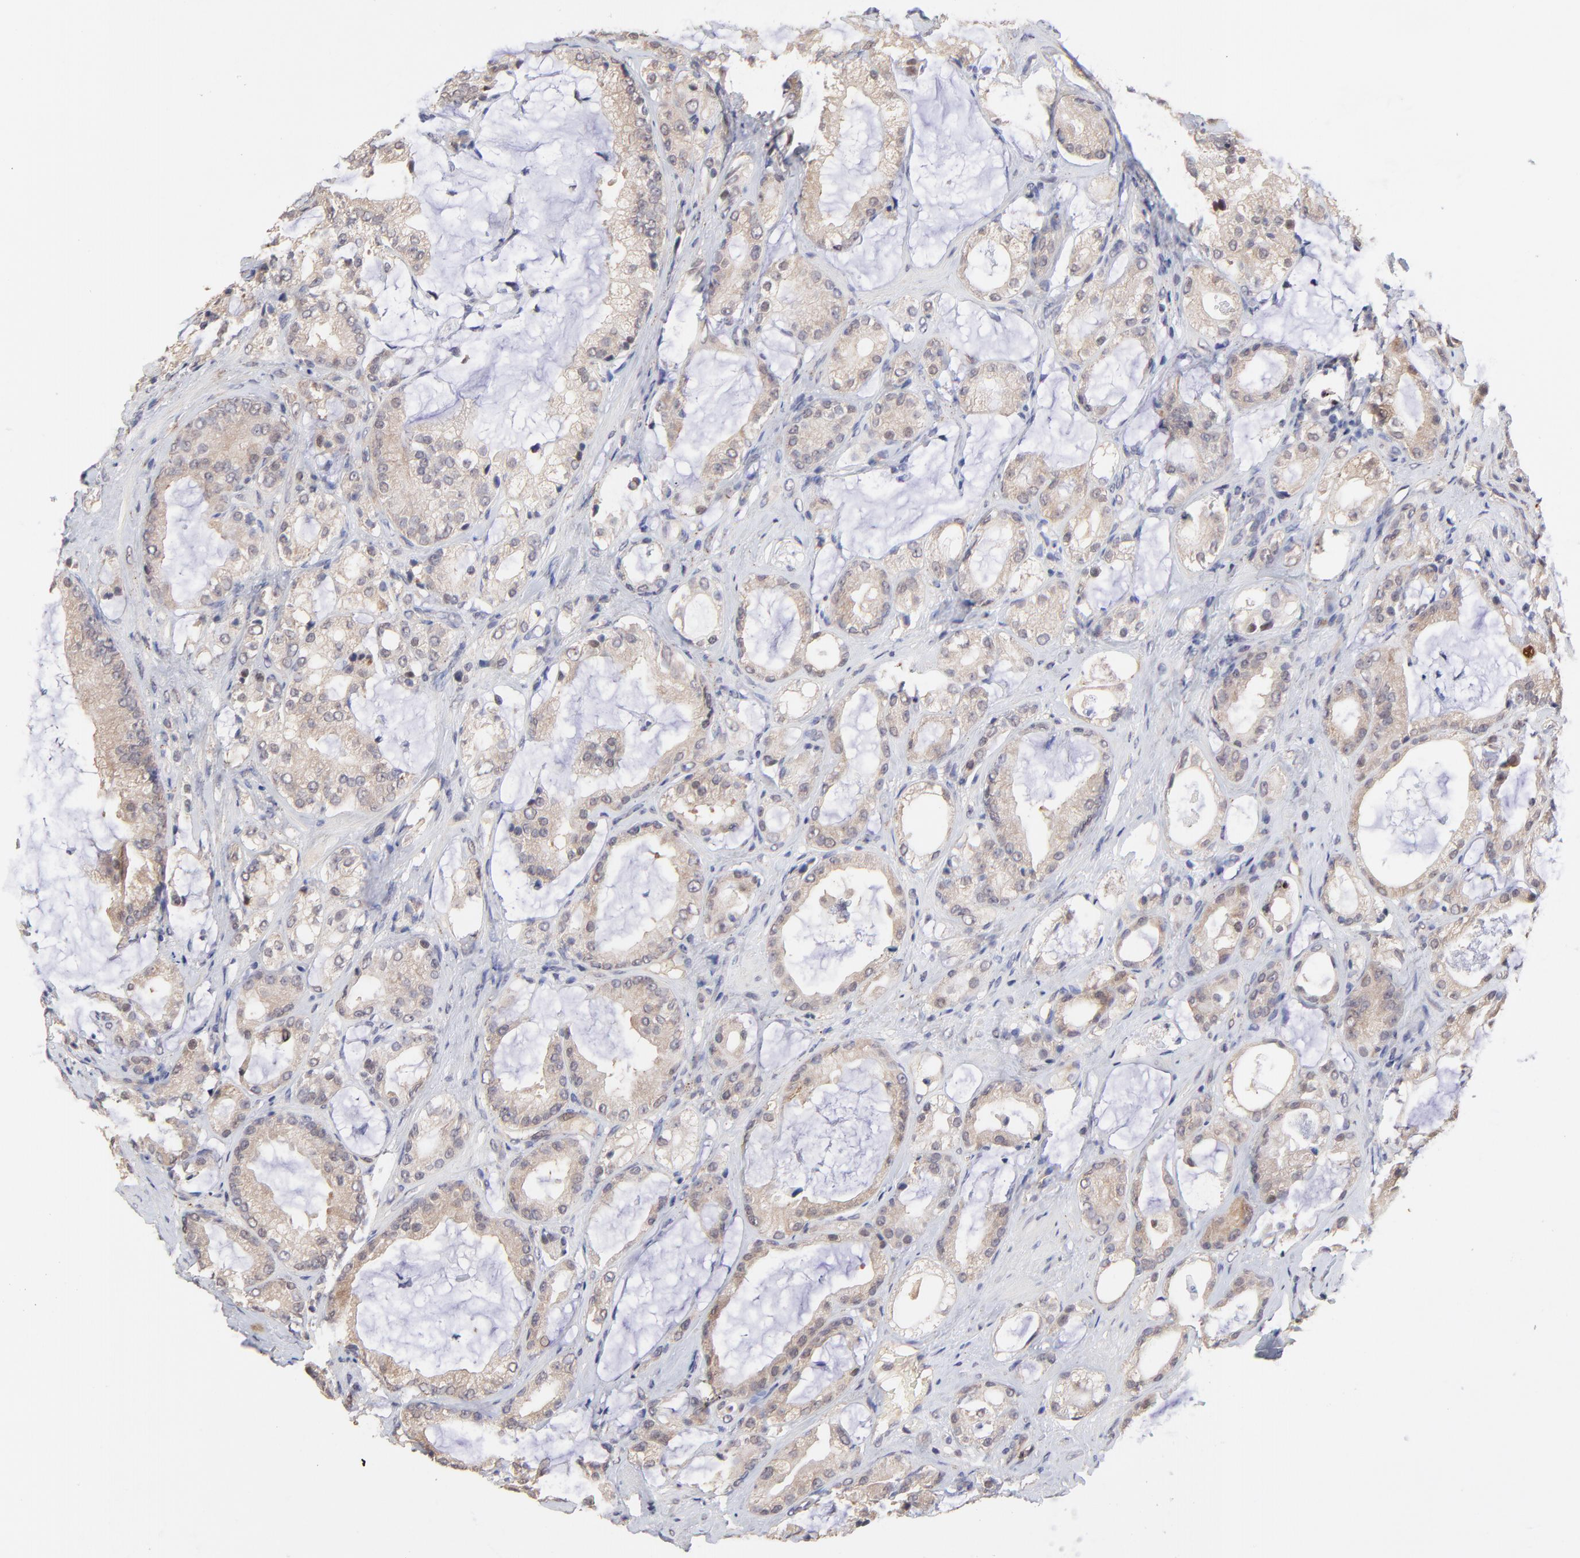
{"staining": {"intensity": "weak", "quantity": ">75%", "location": "cytoplasmic/membranous"}, "tissue": "prostate cancer", "cell_type": "Tumor cells", "image_type": "cancer", "snomed": [{"axis": "morphology", "description": "Adenocarcinoma, Medium grade"}, {"axis": "topography", "description": "Prostate"}], "caption": "The histopathology image displays staining of prostate cancer, revealing weak cytoplasmic/membranous protein staining (brown color) within tumor cells. (DAB (3,3'-diaminobenzidine) IHC, brown staining for protein, blue staining for nuclei).", "gene": "PSMD14", "patient": {"sex": "male", "age": 70}}